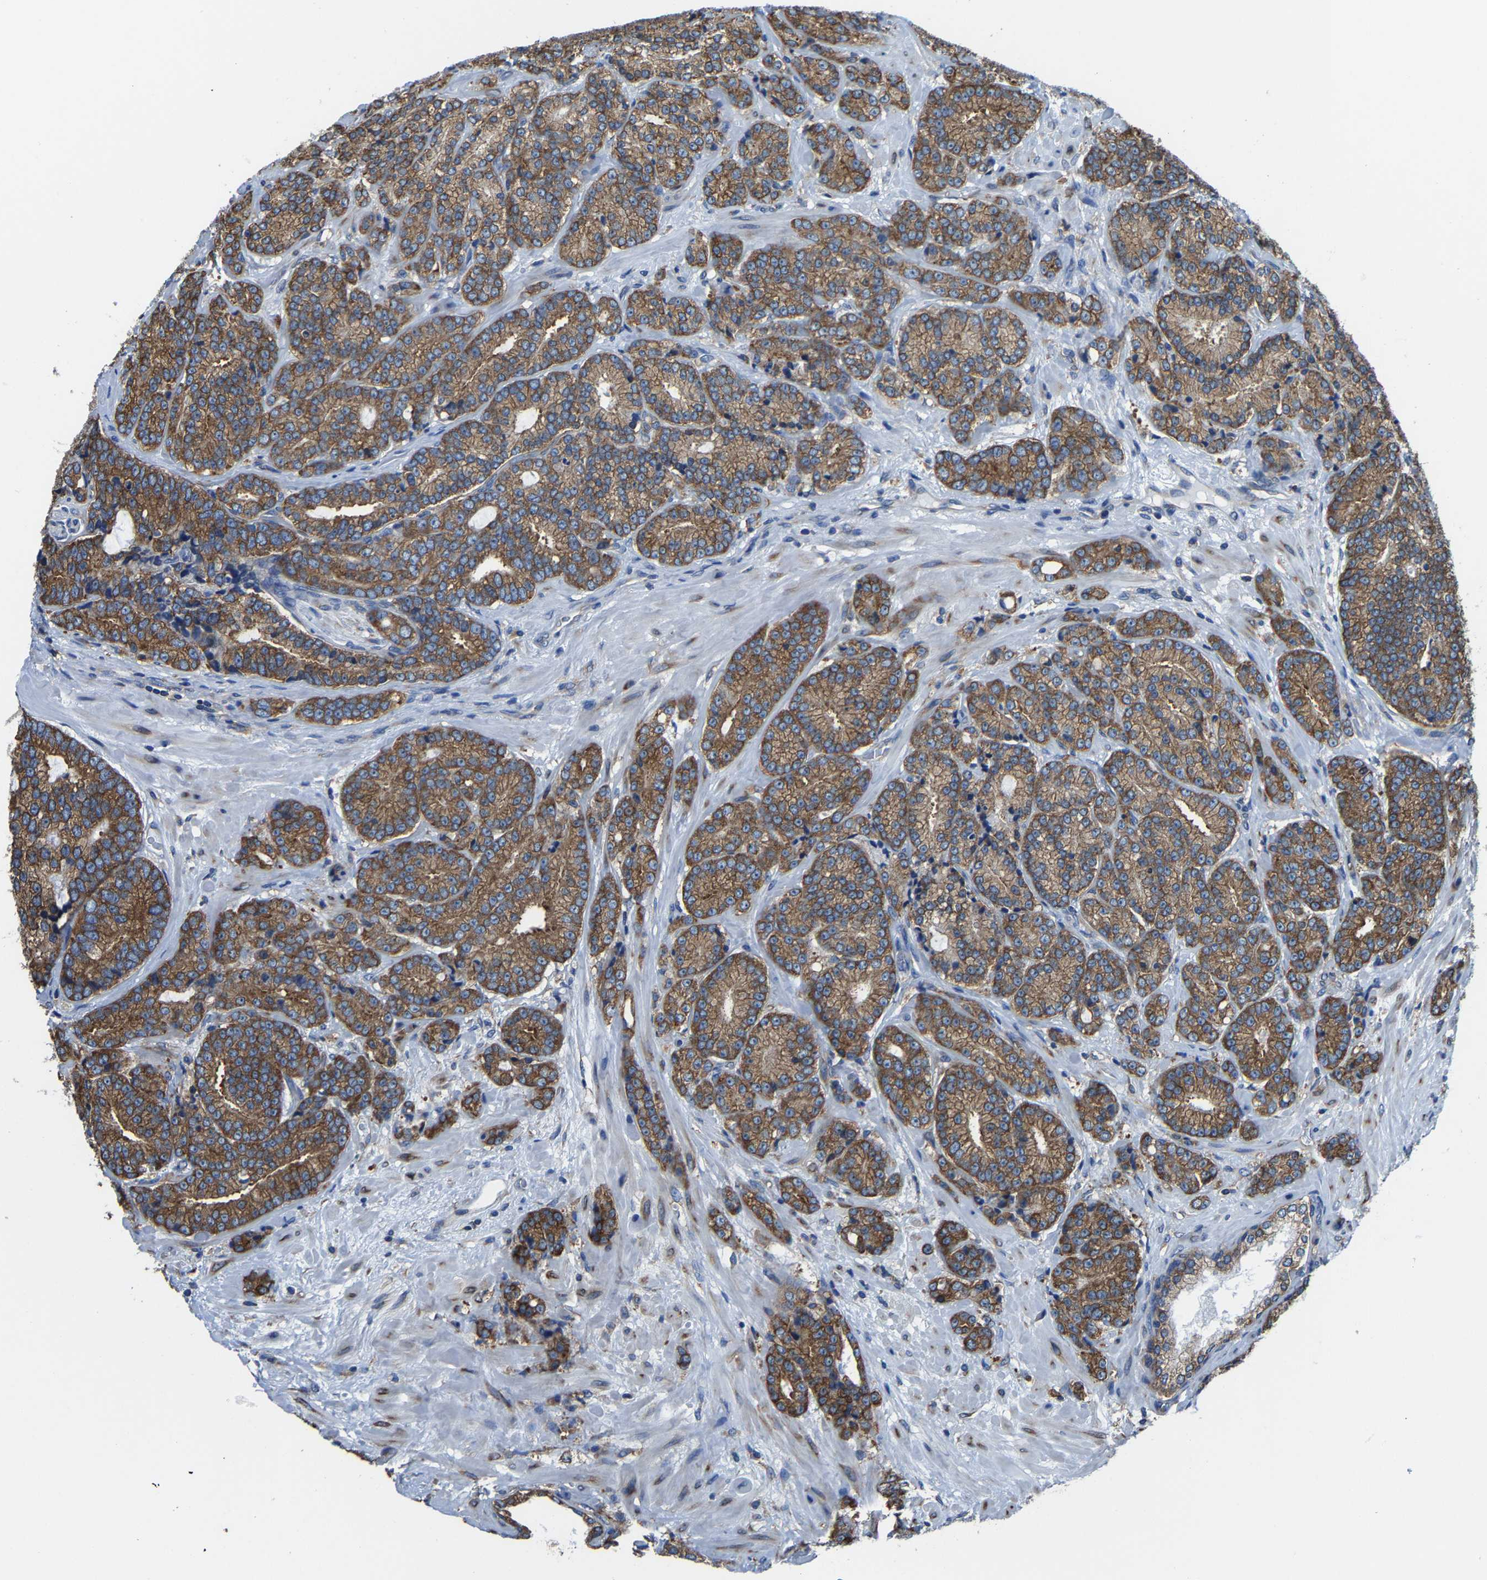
{"staining": {"intensity": "strong", "quantity": ">75%", "location": "cytoplasmic/membranous"}, "tissue": "prostate cancer", "cell_type": "Tumor cells", "image_type": "cancer", "snomed": [{"axis": "morphology", "description": "Adenocarcinoma, High grade"}, {"axis": "topography", "description": "Prostate"}], "caption": "The micrograph shows staining of prostate cancer (high-grade adenocarcinoma), revealing strong cytoplasmic/membranous protein positivity (brown color) within tumor cells.", "gene": "G3BP2", "patient": {"sex": "male", "age": 61}}